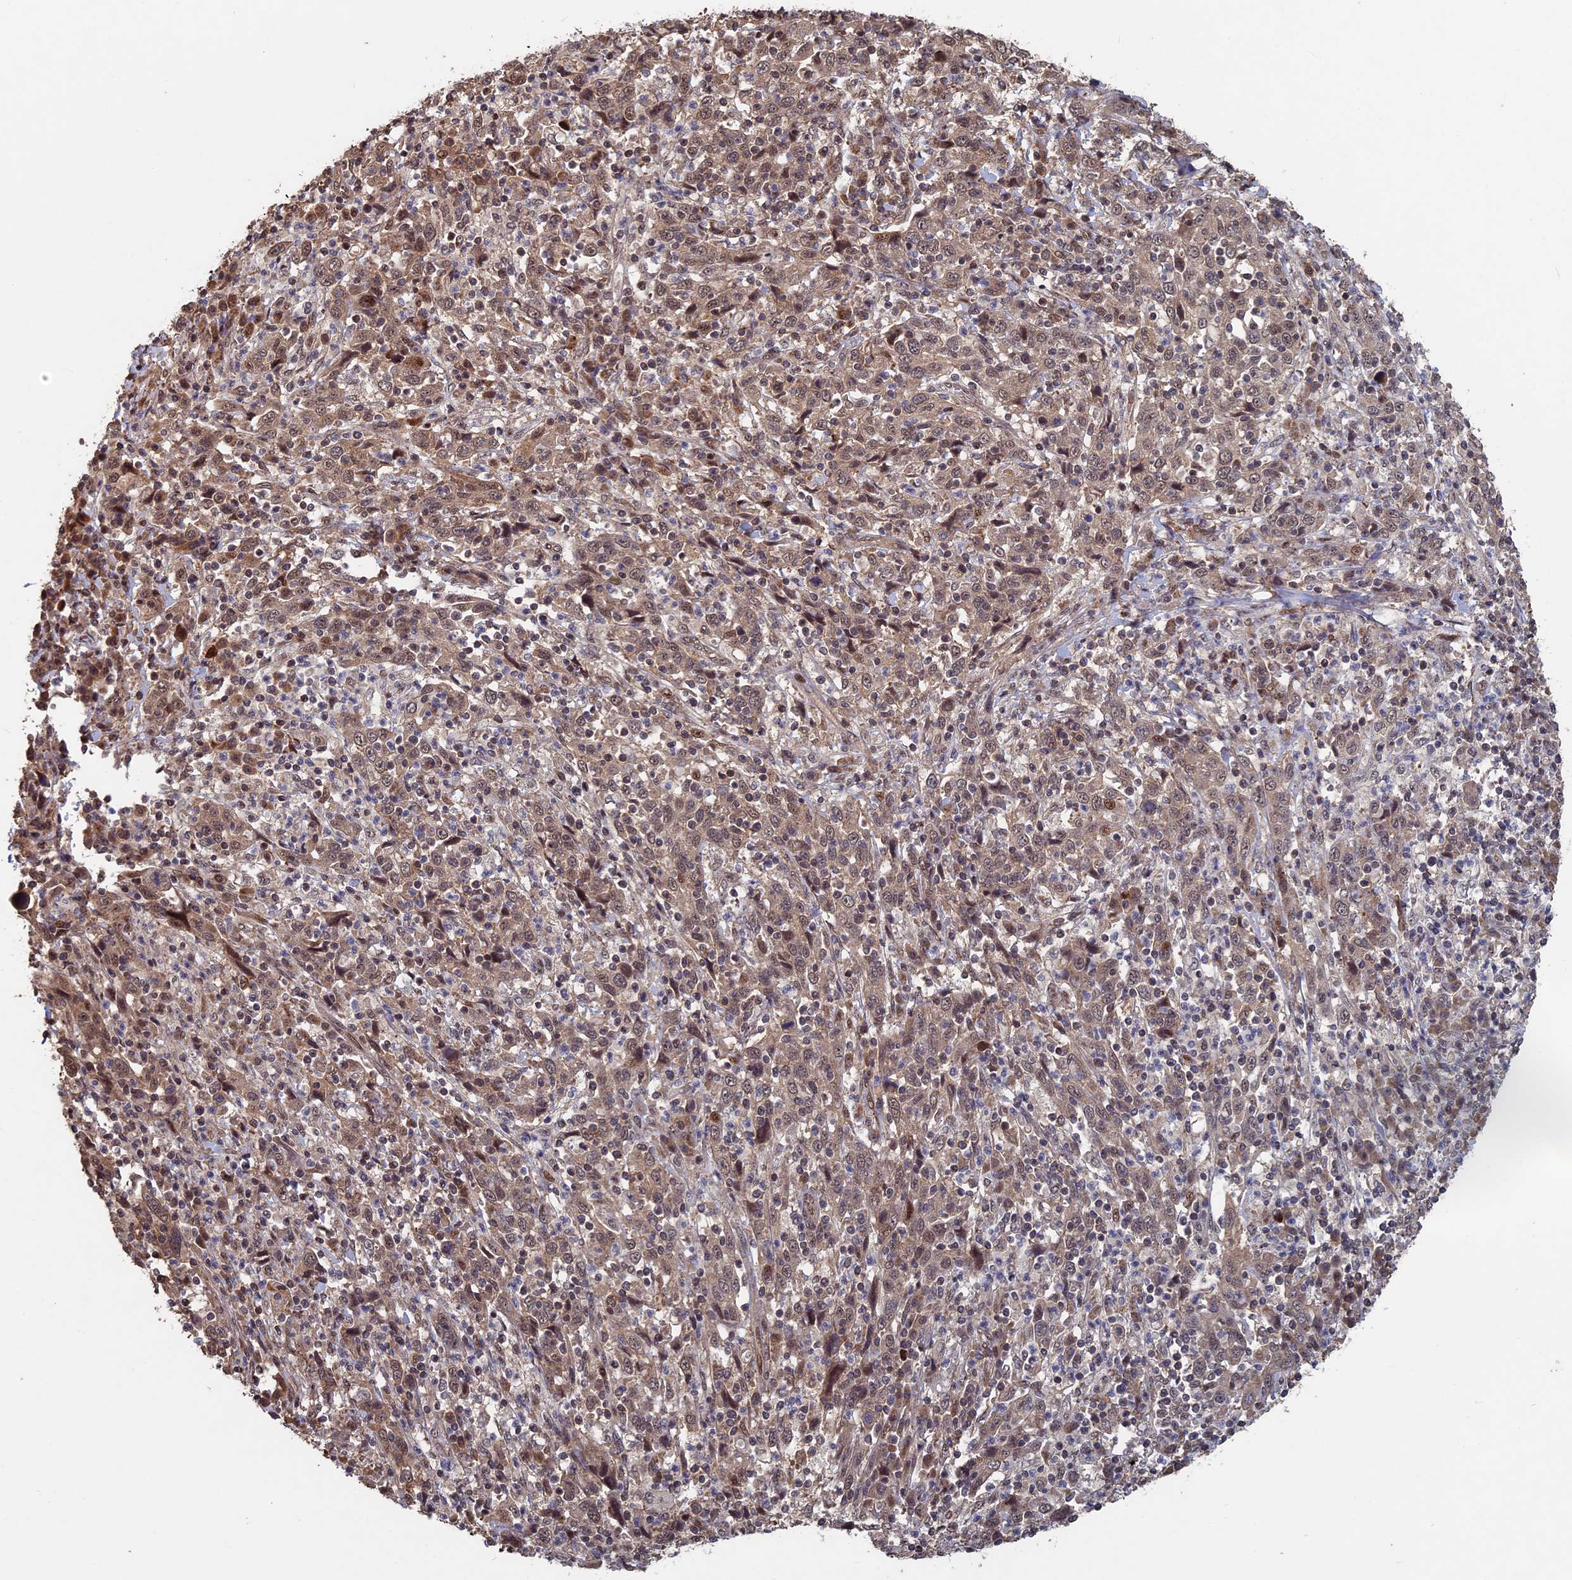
{"staining": {"intensity": "moderate", "quantity": ">75%", "location": "cytoplasmic/membranous,nuclear"}, "tissue": "cervical cancer", "cell_type": "Tumor cells", "image_type": "cancer", "snomed": [{"axis": "morphology", "description": "Squamous cell carcinoma, NOS"}, {"axis": "topography", "description": "Cervix"}], "caption": "Moderate cytoplasmic/membranous and nuclear expression is identified in approximately >75% of tumor cells in squamous cell carcinoma (cervical).", "gene": "KIAA1328", "patient": {"sex": "female", "age": 46}}